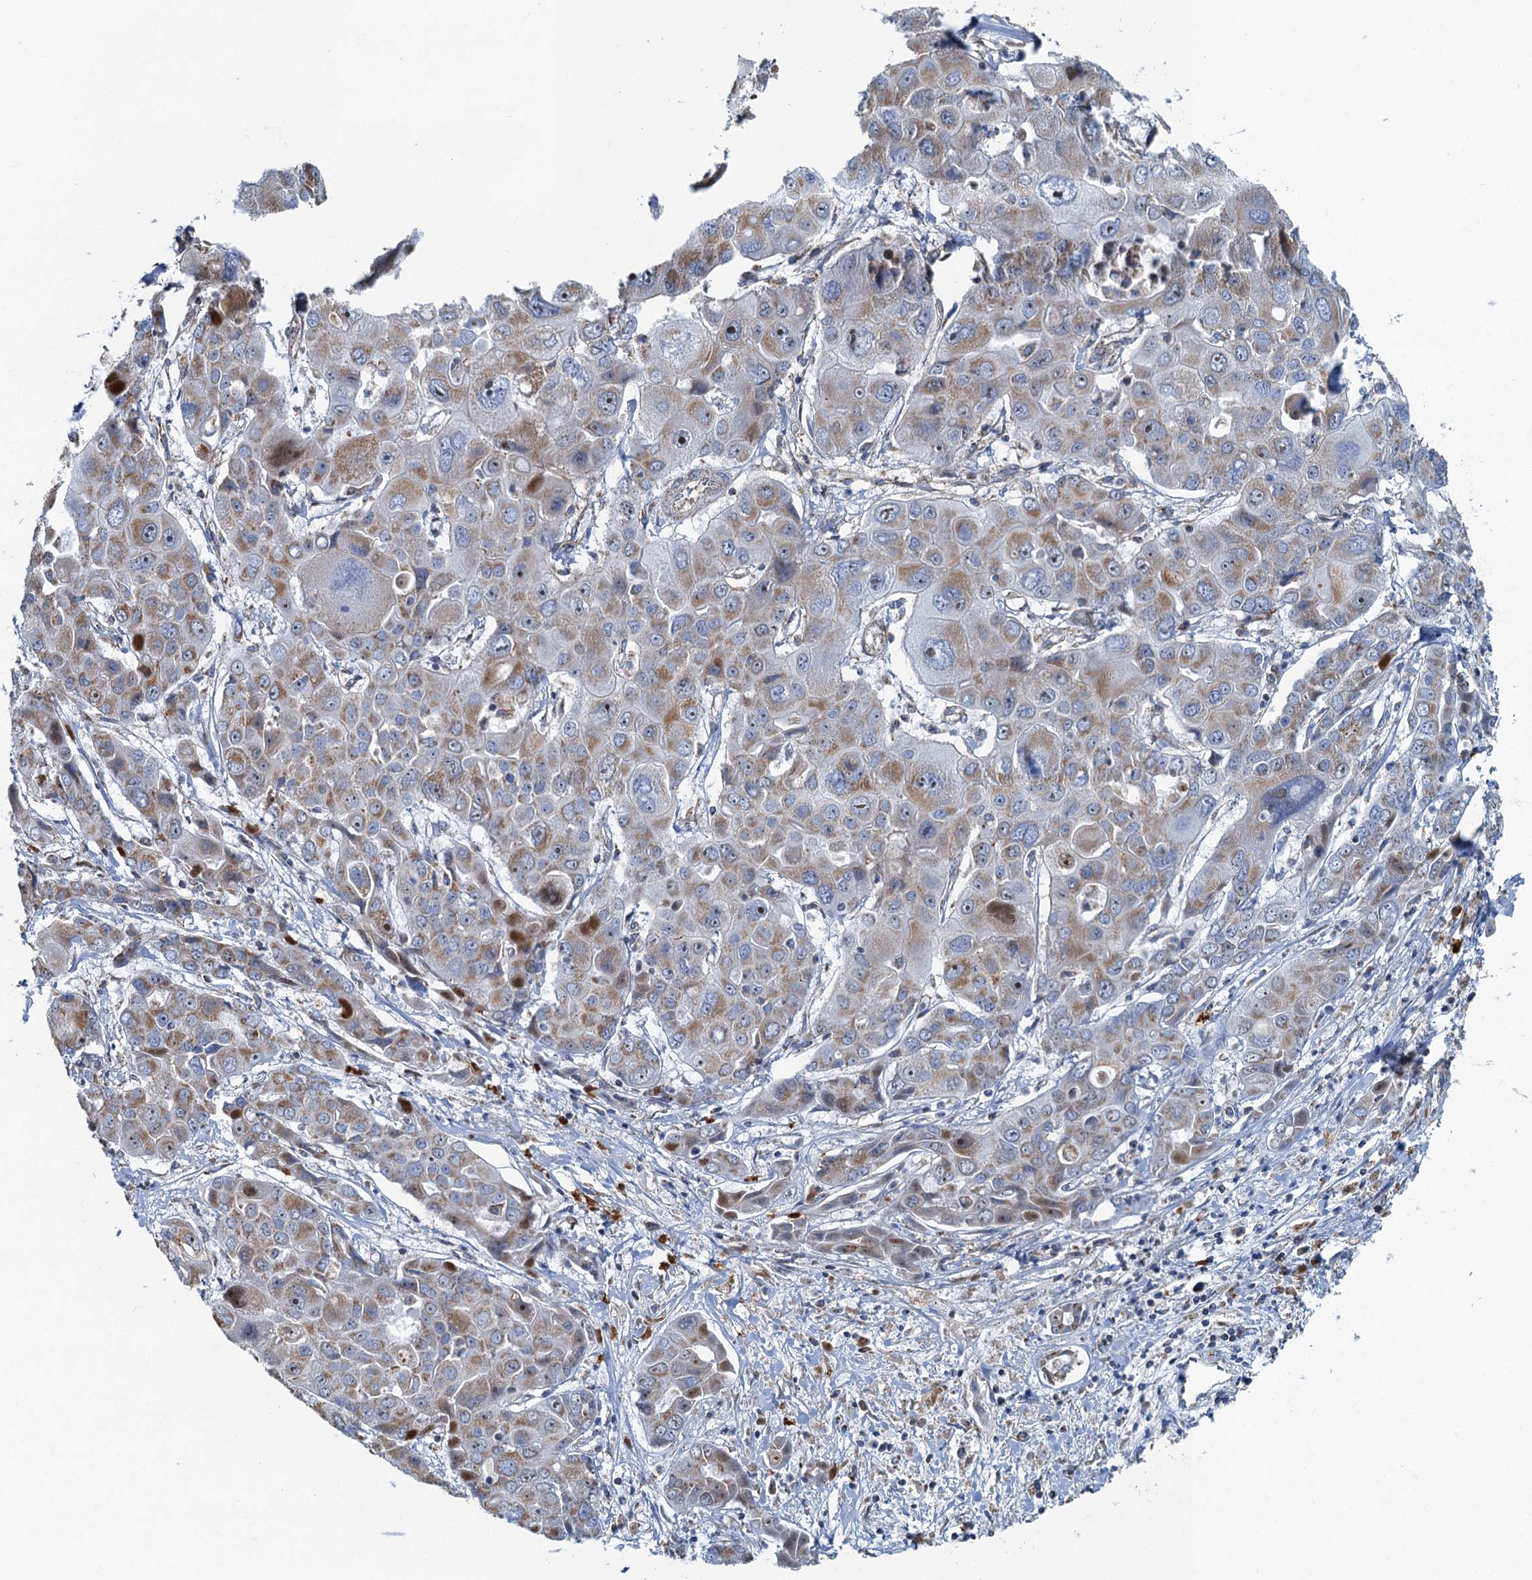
{"staining": {"intensity": "moderate", "quantity": "25%-75%", "location": "cytoplasmic/membranous"}, "tissue": "liver cancer", "cell_type": "Tumor cells", "image_type": "cancer", "snomed": [{"axis": "morphology", "description": "Cholangiocarcinoma"}, {"axis": "topography", "description": "Liver"}], "caption": "High-magnification brightfield microscopy of liver cancer stained with DAB (brown) and counterstained with hematoxylin (blue). tumor cells exhibit moderate cytoplasmic/membranous staining is appreciated in about25%-75% of cells.", "gene": "RAD9B", "patient": {"sex": "male", "age": 67}}